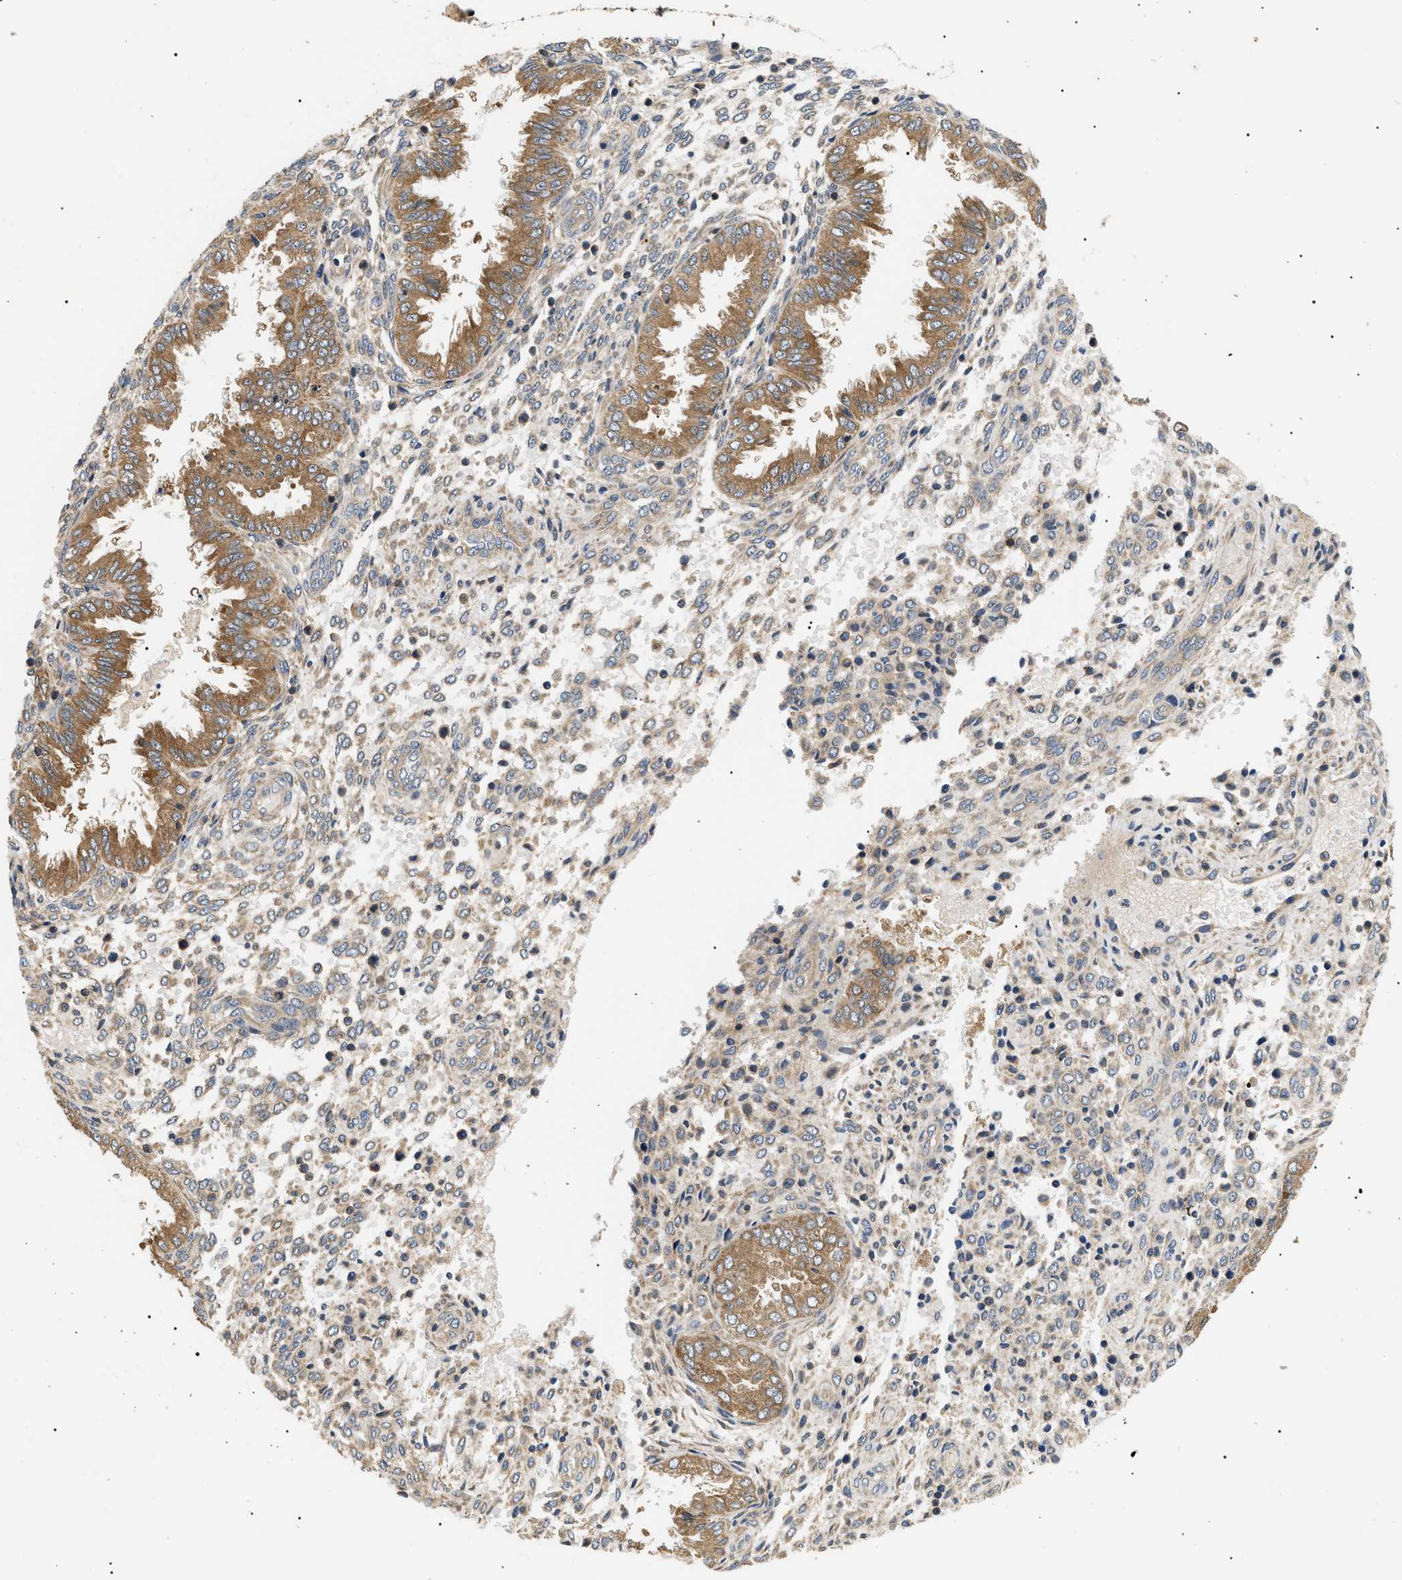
{"staining": {"intensity": "weak", "quantity": ">75%", "location": "cytoplasmic/membranous"}, "tissue": "endometrium", "cell_type": "Cells in endometrial stroma", "image_type": "normal", "snomed": [{"axis": "morphology", "description": "Normal tissue, NOS"}, {"axis": "topography", "description": "Endometrium"}], "caption": "An immunohistochemistry (IHC) micrograph of benign tissue is shown. Protein staining in brown shows weak cytoplasmic/membranous positivity in endometrium within cells in endometrial stroma. The staining was performed using DAB (3,3'-diaminobenzidine), with brown indicating positive protein expression. Nuclei are stained blue with hematoxylin.", "gene": "PPM1B", "patient": {"sex": "female", "age": 33}}